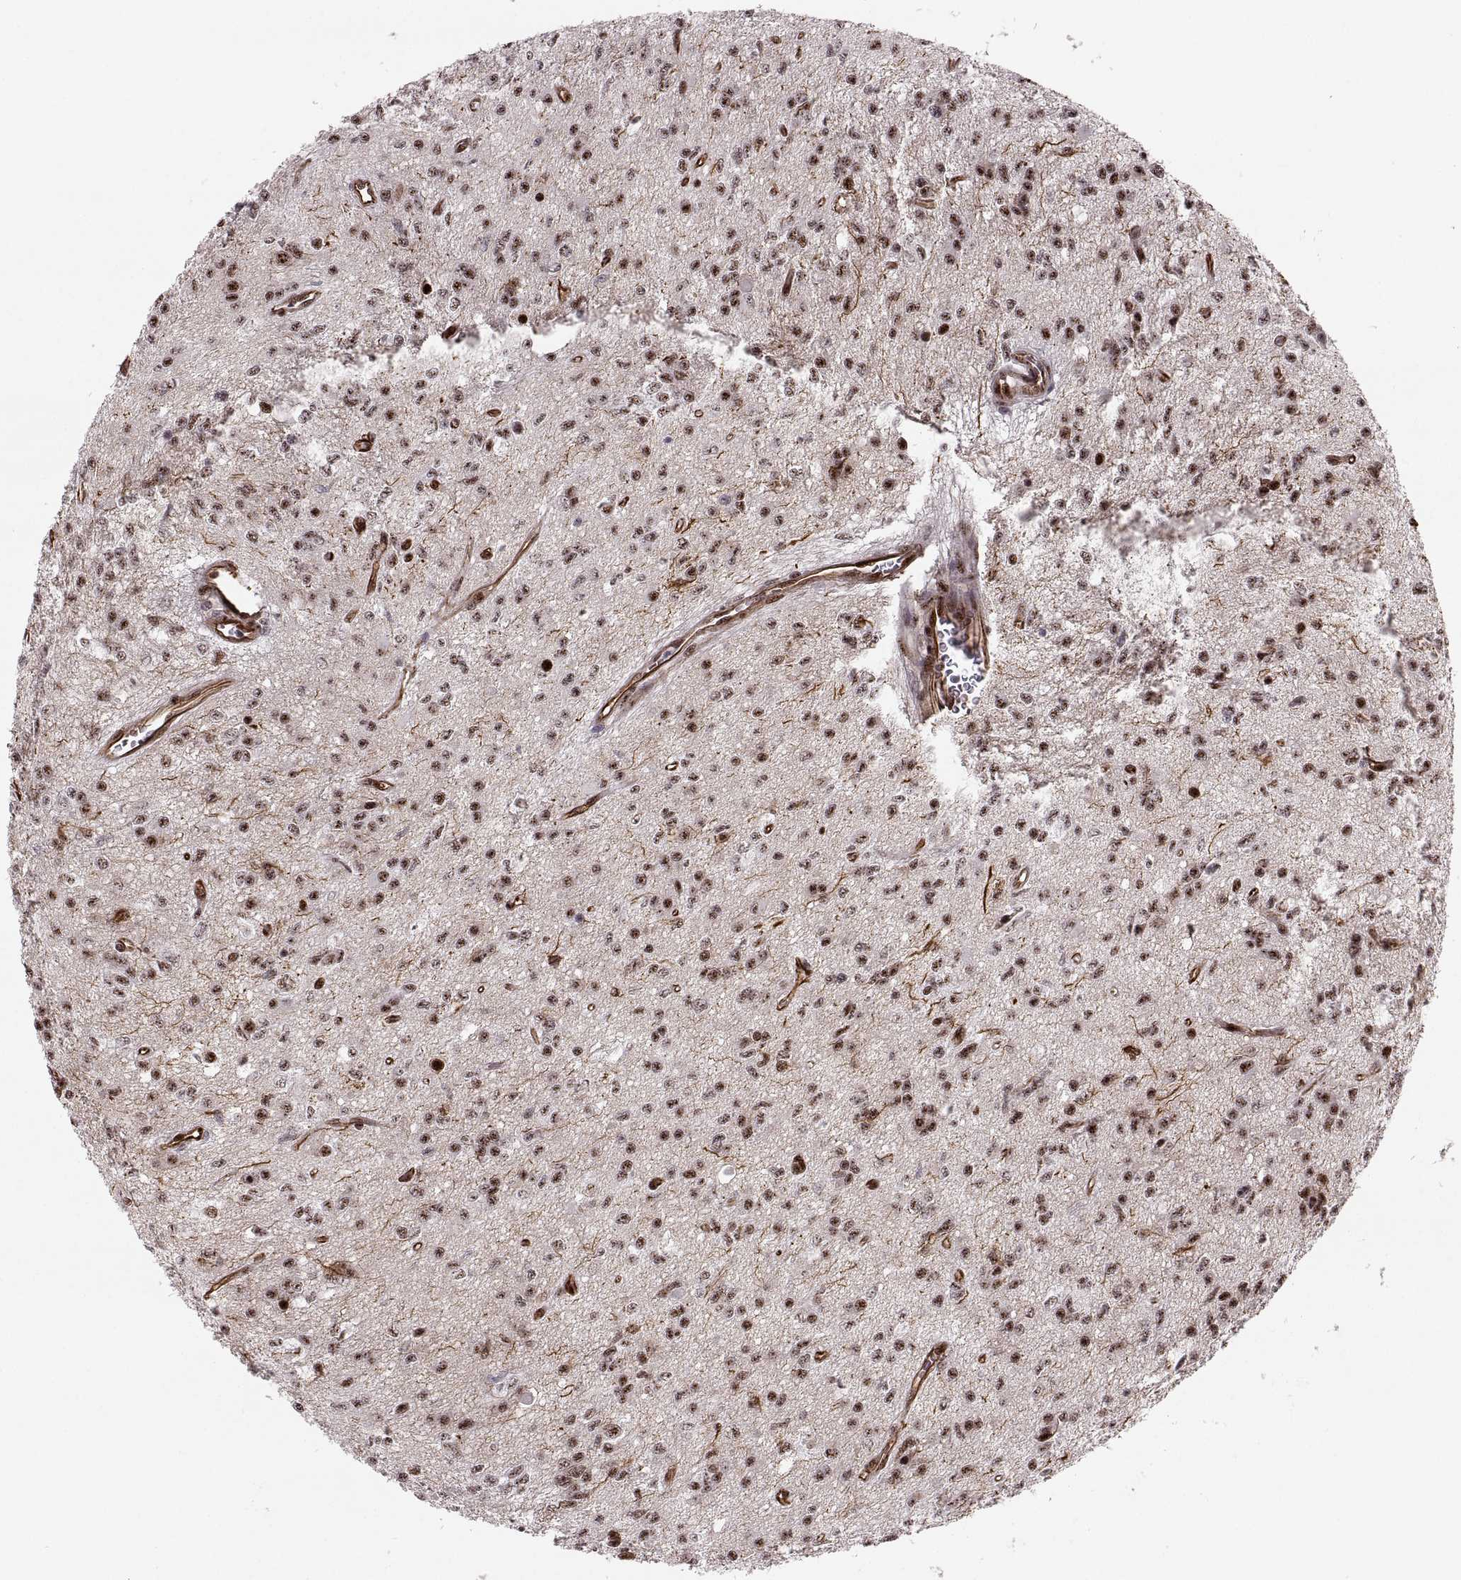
{"staining": {"intensity": "moderate", "quantity": "25%-75%", "location": "nuclear"}, "tissue": "glioma", "cell_type": "Tumor cells", "image_type": "cancer", "snomed": [{"axis": "morphology", "description": "Glioma, malignant, Low grade"}, {"axis": "topography", "description": "Brain"}], "caption": "The micrograph displays staining of low-grade glioma (malignant), revealing moderate nuclear protein expression (brown color) within tumor cells.", "gene": "ZCCHC17", "patient": {"sex": "female", "age": 45}}